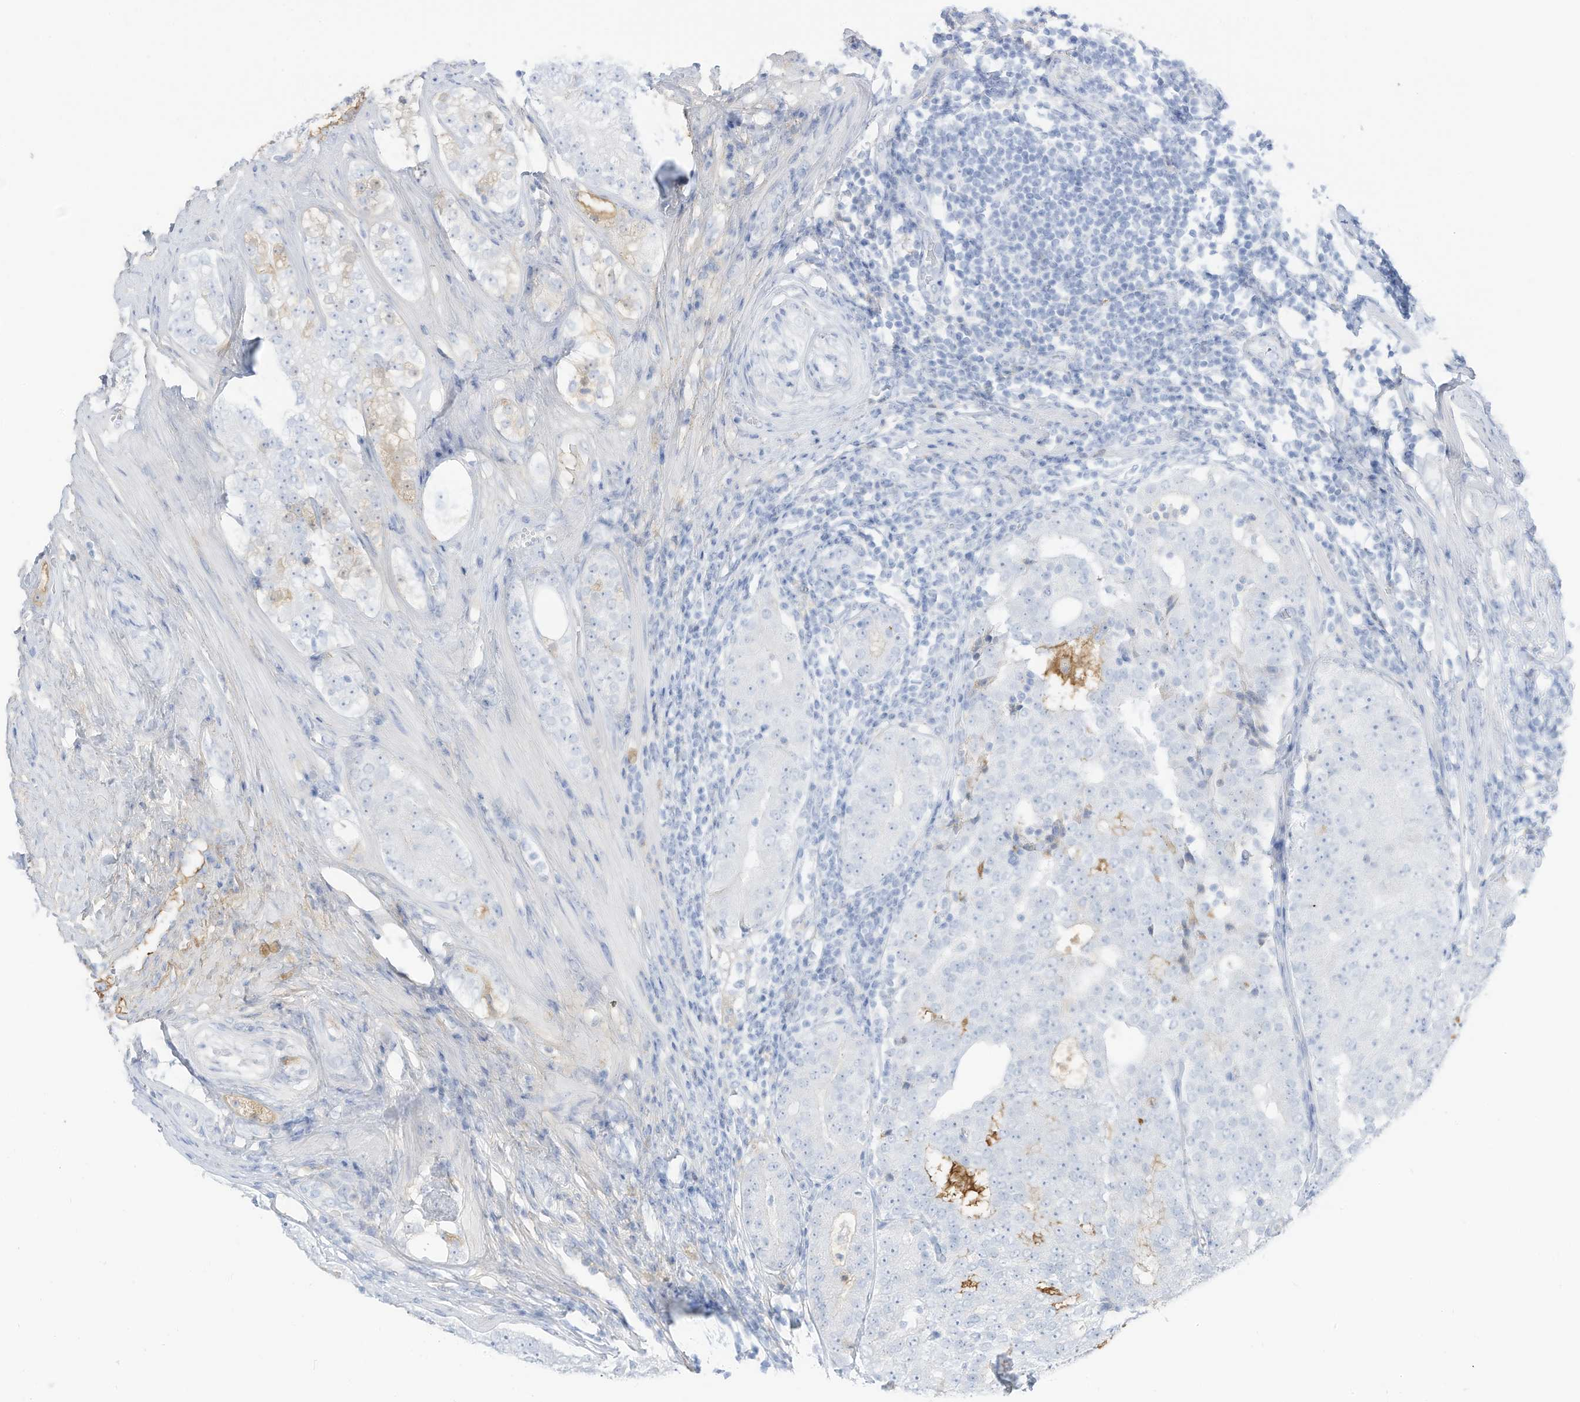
{"staining": {"intensity": "negative", "quantity": "none", "location": "none"}, "tissue": "prostate cancer", "cell_type": "Tumor cells", "image_type": "cancer", "snomed": [{"axis": "morphology", "description": "Adenocarcinoma, High grade"}, {"axis": "topography", "description": "Prostate"}], "caption": "Micrograph shows no protein expression in tumor cells of prostate cancer (high-grade adenocarcinoma) tissue.", "gene": "HSD17B13", "patient": {"sex": "male", "age": 56}}